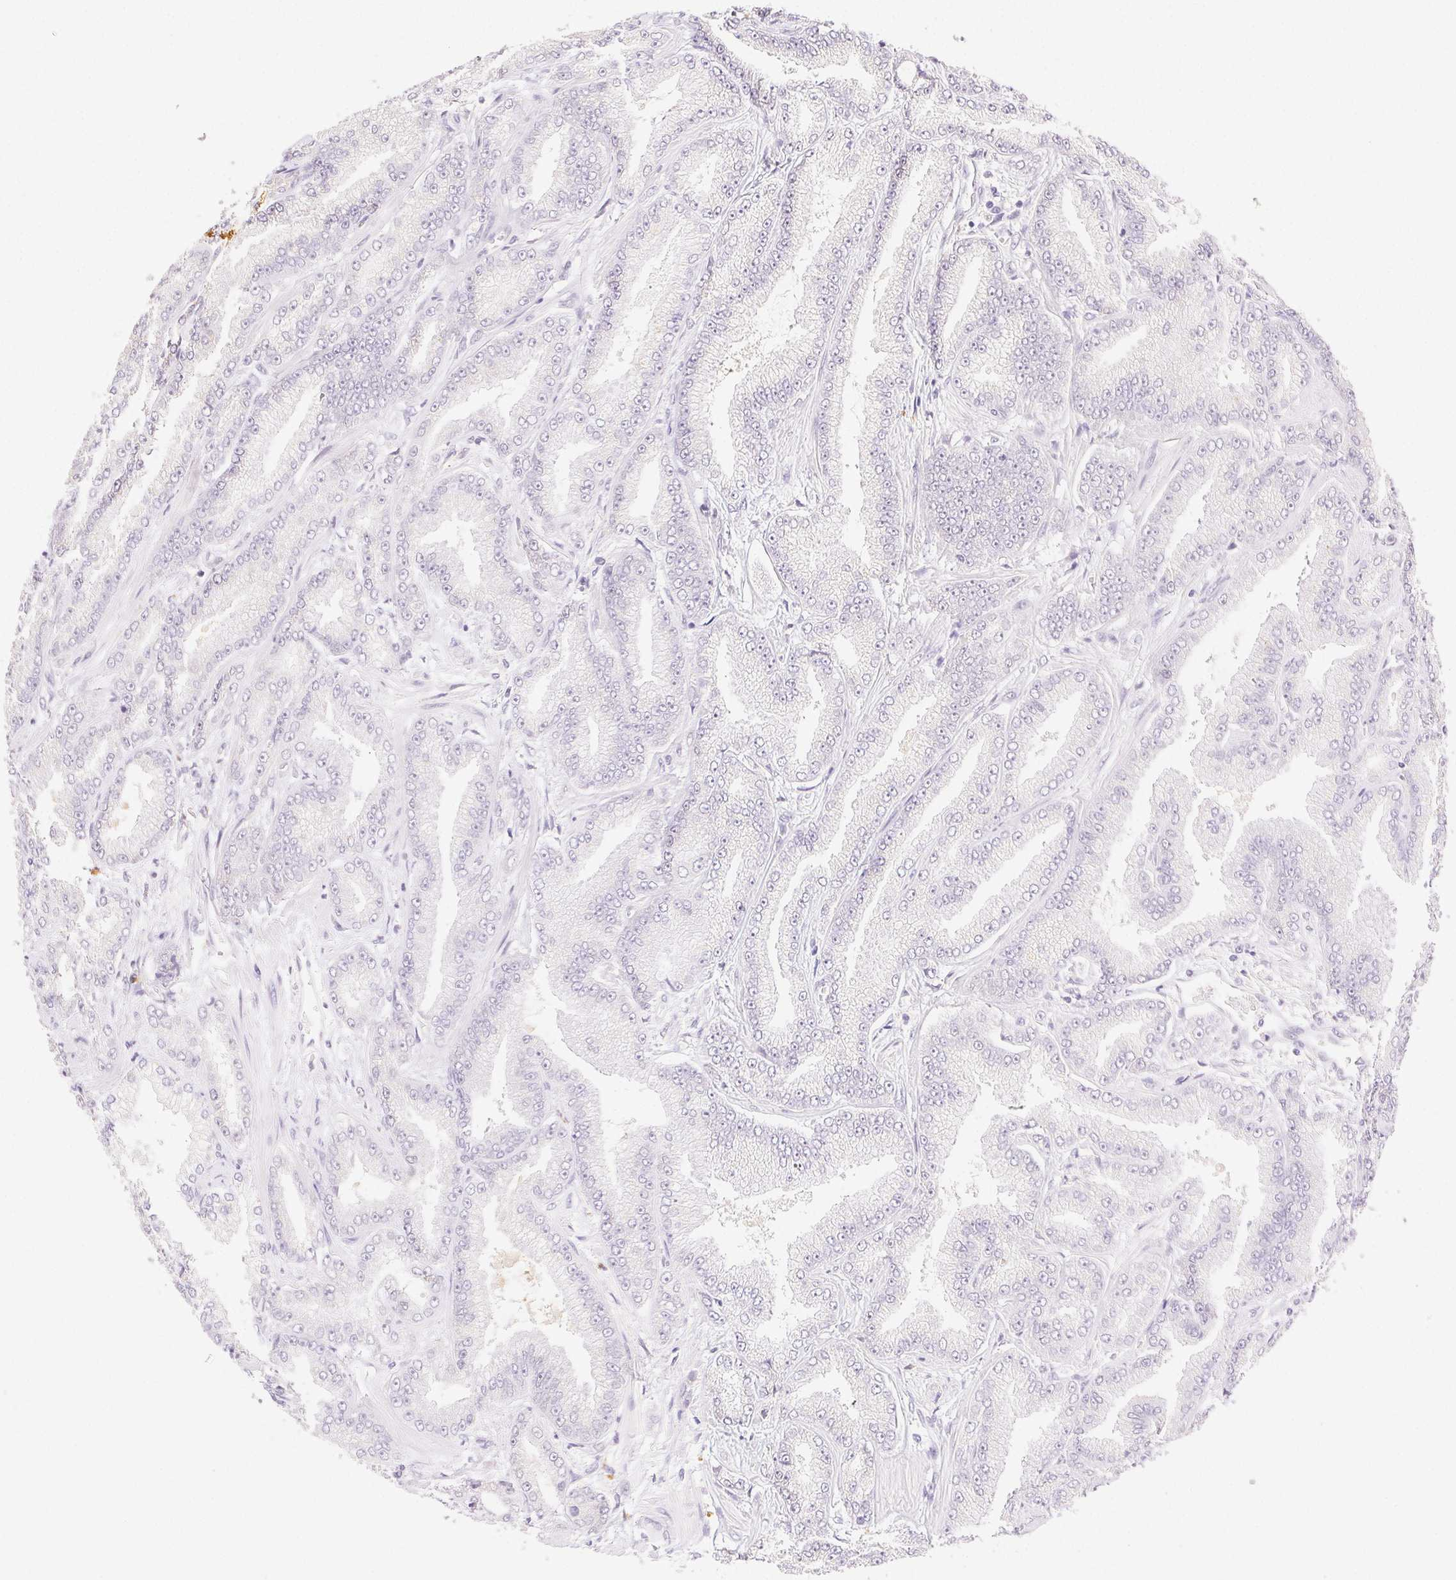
{"staining": {"intensity": "negative", "quantity": "none", "location": "none"}, "tissue": "prostate cancer", "cell_type": "Tumor cells", "image_type": "cancer", "snomed": [{"axis": "morphology", "description": "Adenocarcinoma, Low grade"}, {"axis": "topography", "description": "Prostate"}], "caption": "Tumor cells are negative for brown protein staining in prostate cancer.", "gene": "H2AZ2", "patient": {"sex": "male", "age": 55}}